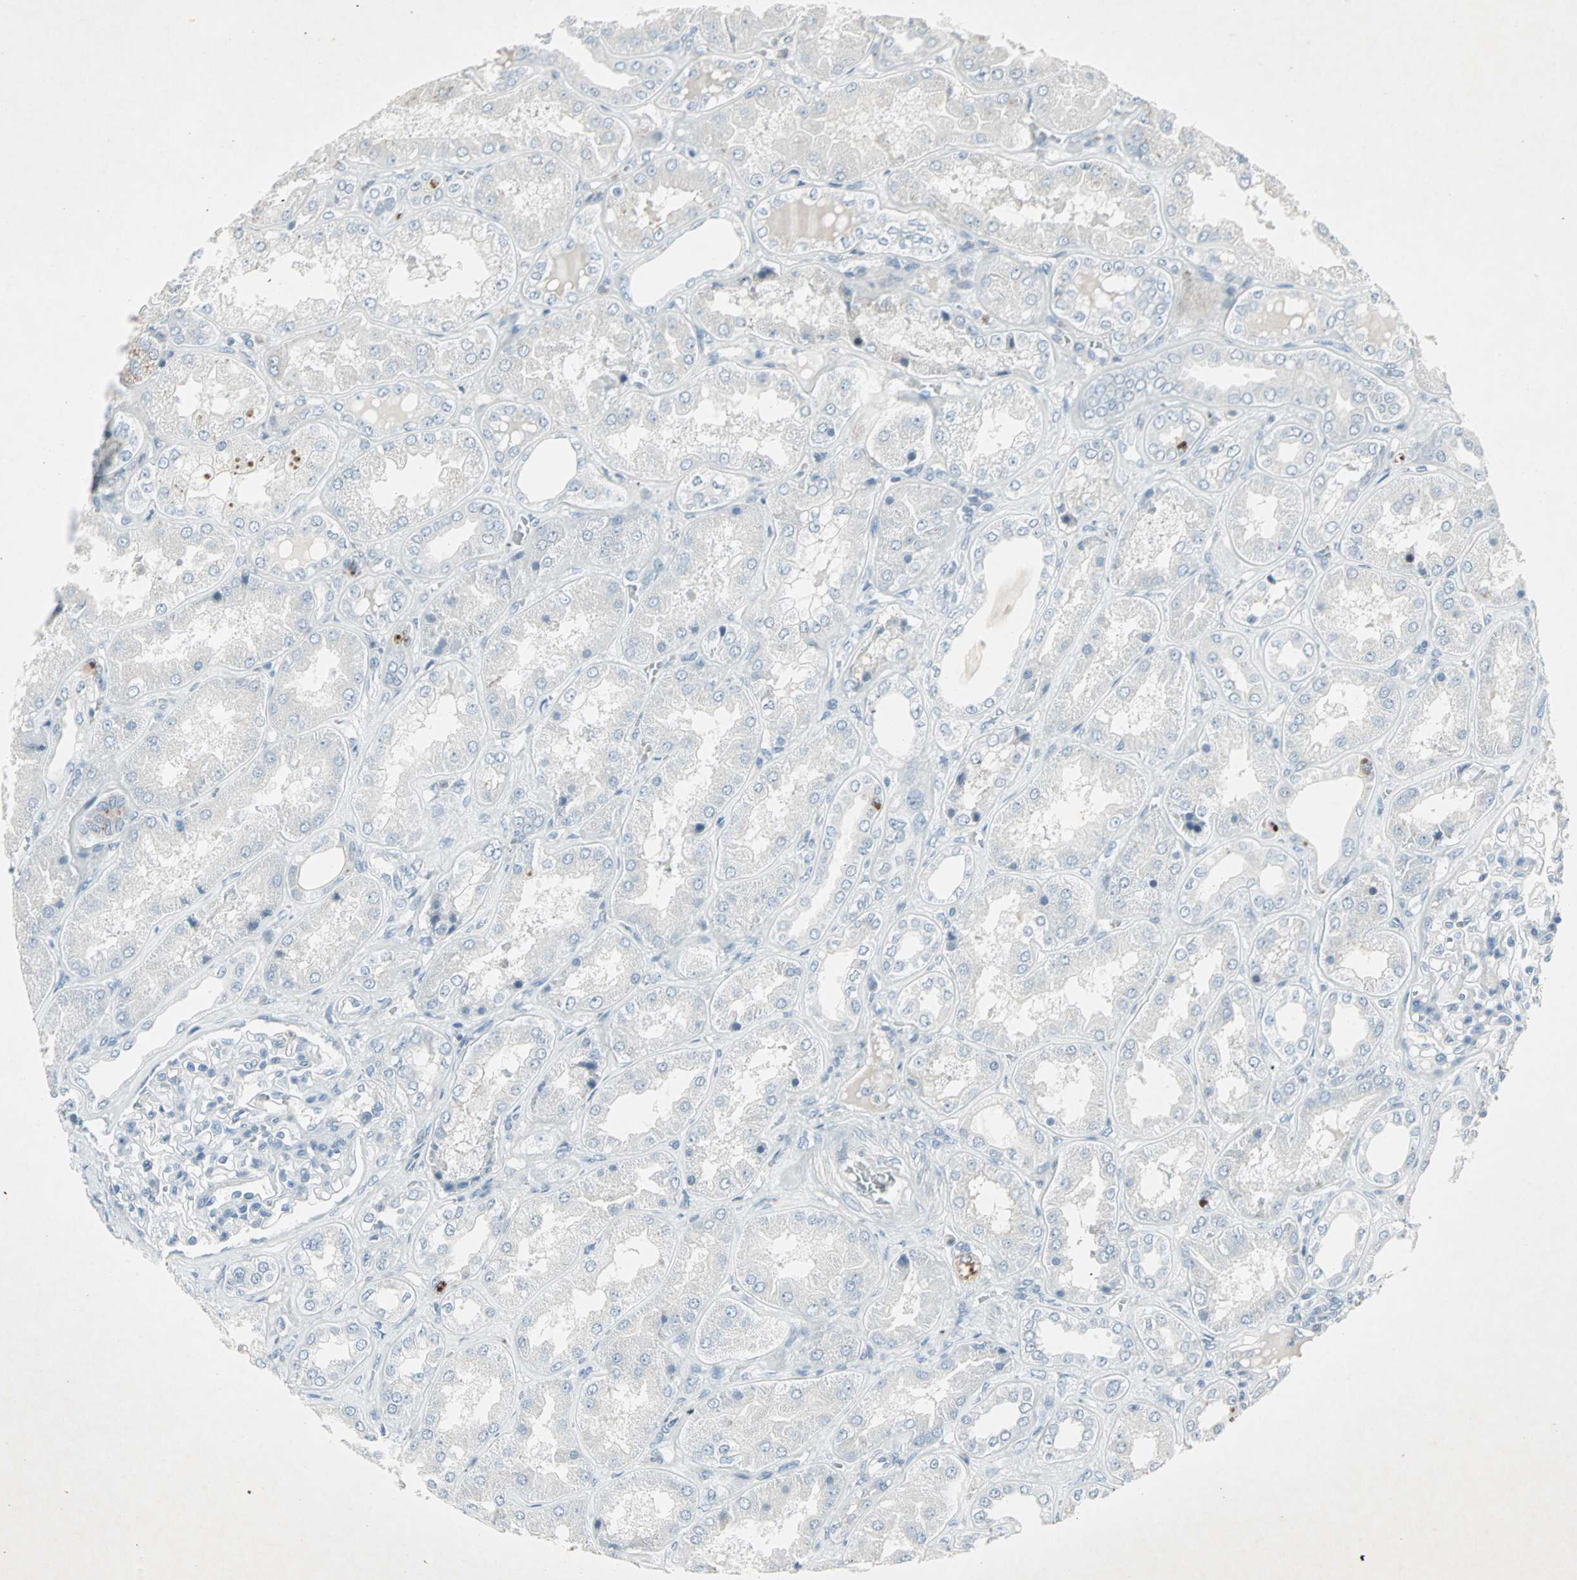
{"staining": {"intensity": "negative", "quantity": "none", "location": "none"}, "tissue": "kidney", "cell_type": "Cells in glomeruli", "image_type": "normal", "snomed": [{"axis": "morphology", "description": "Normal tissue, NOS"}, {"axis": "topography", "description": "Kidney"}], "caption": "The IHC histopathology image has no significant expression in cells in glomeruli of kidney. (Immunohistochemistry, brightfield microscopy, high magnification).", "gene": "LANCL3", "patient": {"sex": "female", "age": 56}}